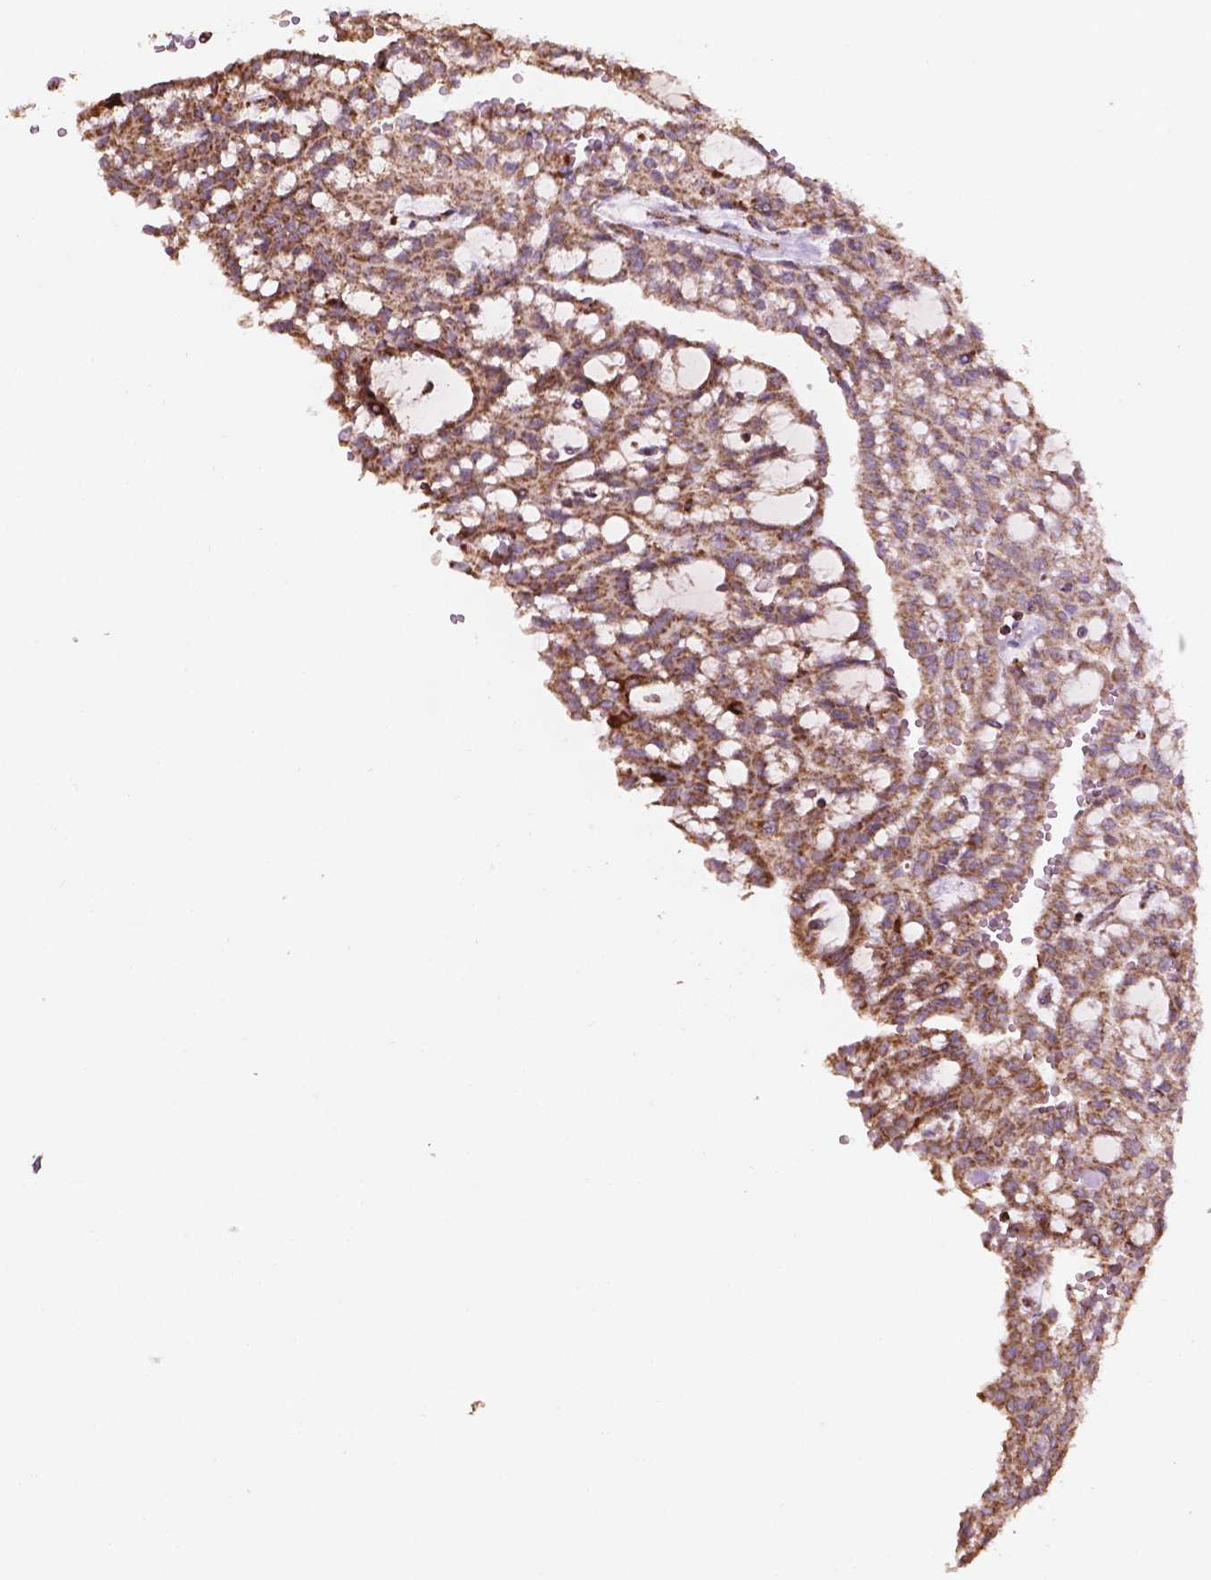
{"staining": {"intensity": "weak", "quantity": ">75%", "location": "cytoplasmic/membranous"}, "tissue": "renal cancer", "cell_type": "Tumor cells", "image_type": "cancer", "snomed": [{"axis": "morphology", "description": "Adenocarcinoma, NOS"}, {"axis": "topography", "description": "Kidney"}], "caption": "Brown immunohistochemical staining in human adenocarcinoma (renal) displays weak cytoplasmic/membranous expression in about >75% of tumor cells. The protein of interest is stained brown, and the nuclei are stained in blue (DAB (3,3'-diaminobenzidine) IHC with brightfield microscopy, high magnification).", "gene": "HS3ST3A1", "patient": {"sex": "male", "age": 63}}